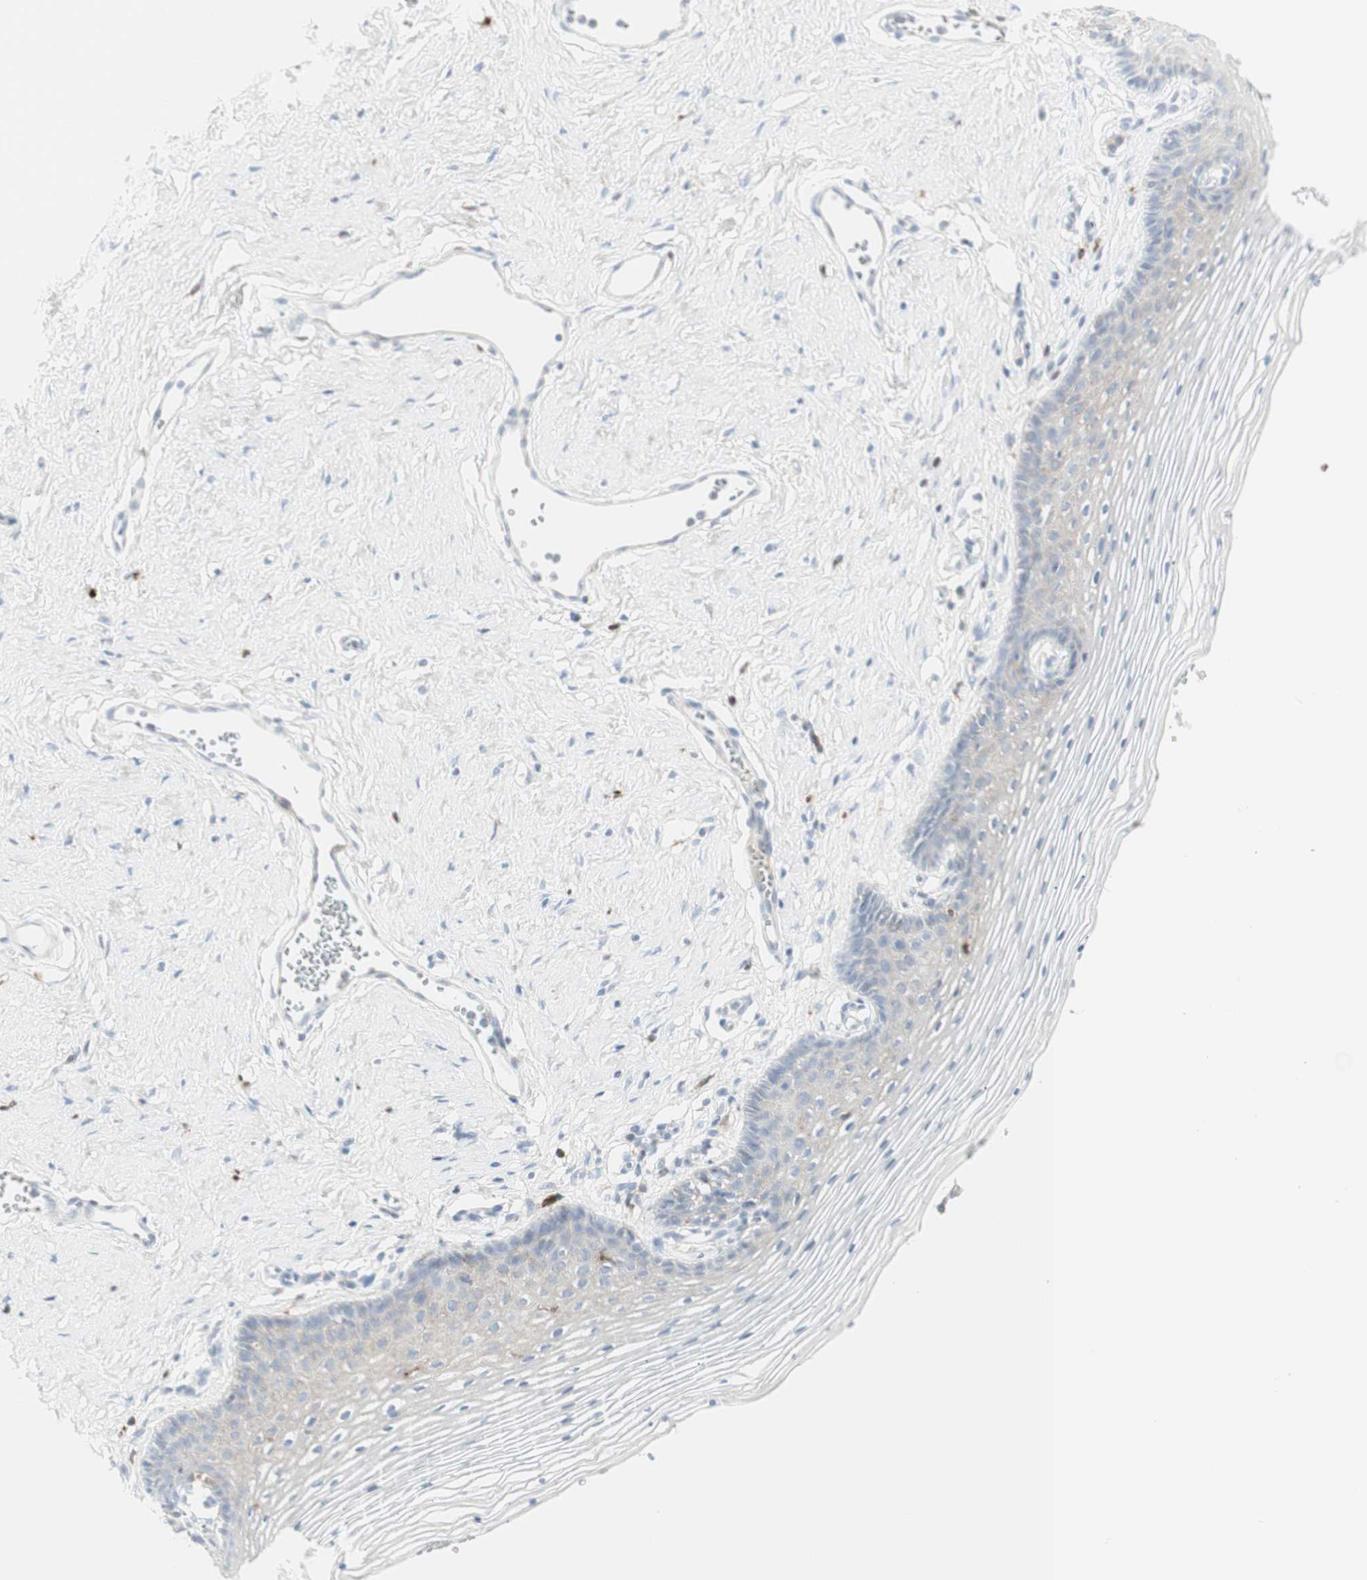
{"staining": {"intensity": "negative", "quantity": "none", "location": "none"}, "tissue": "vagina", "cell_type": "Squamous epithelial cells", "image_type": "normal", "snomed": [{"axis": "morphology", "description": "Normal tissue, NOS"}, {"axis": "topography", "description": "Vagina"}], "caption": "This is an immunohistochemistry (IHC) micrograph of benign human vagina. There is no expression in squamous epithelial cells.", "gene": "MDK", "patient": {"sex": "female", "age": 32}}